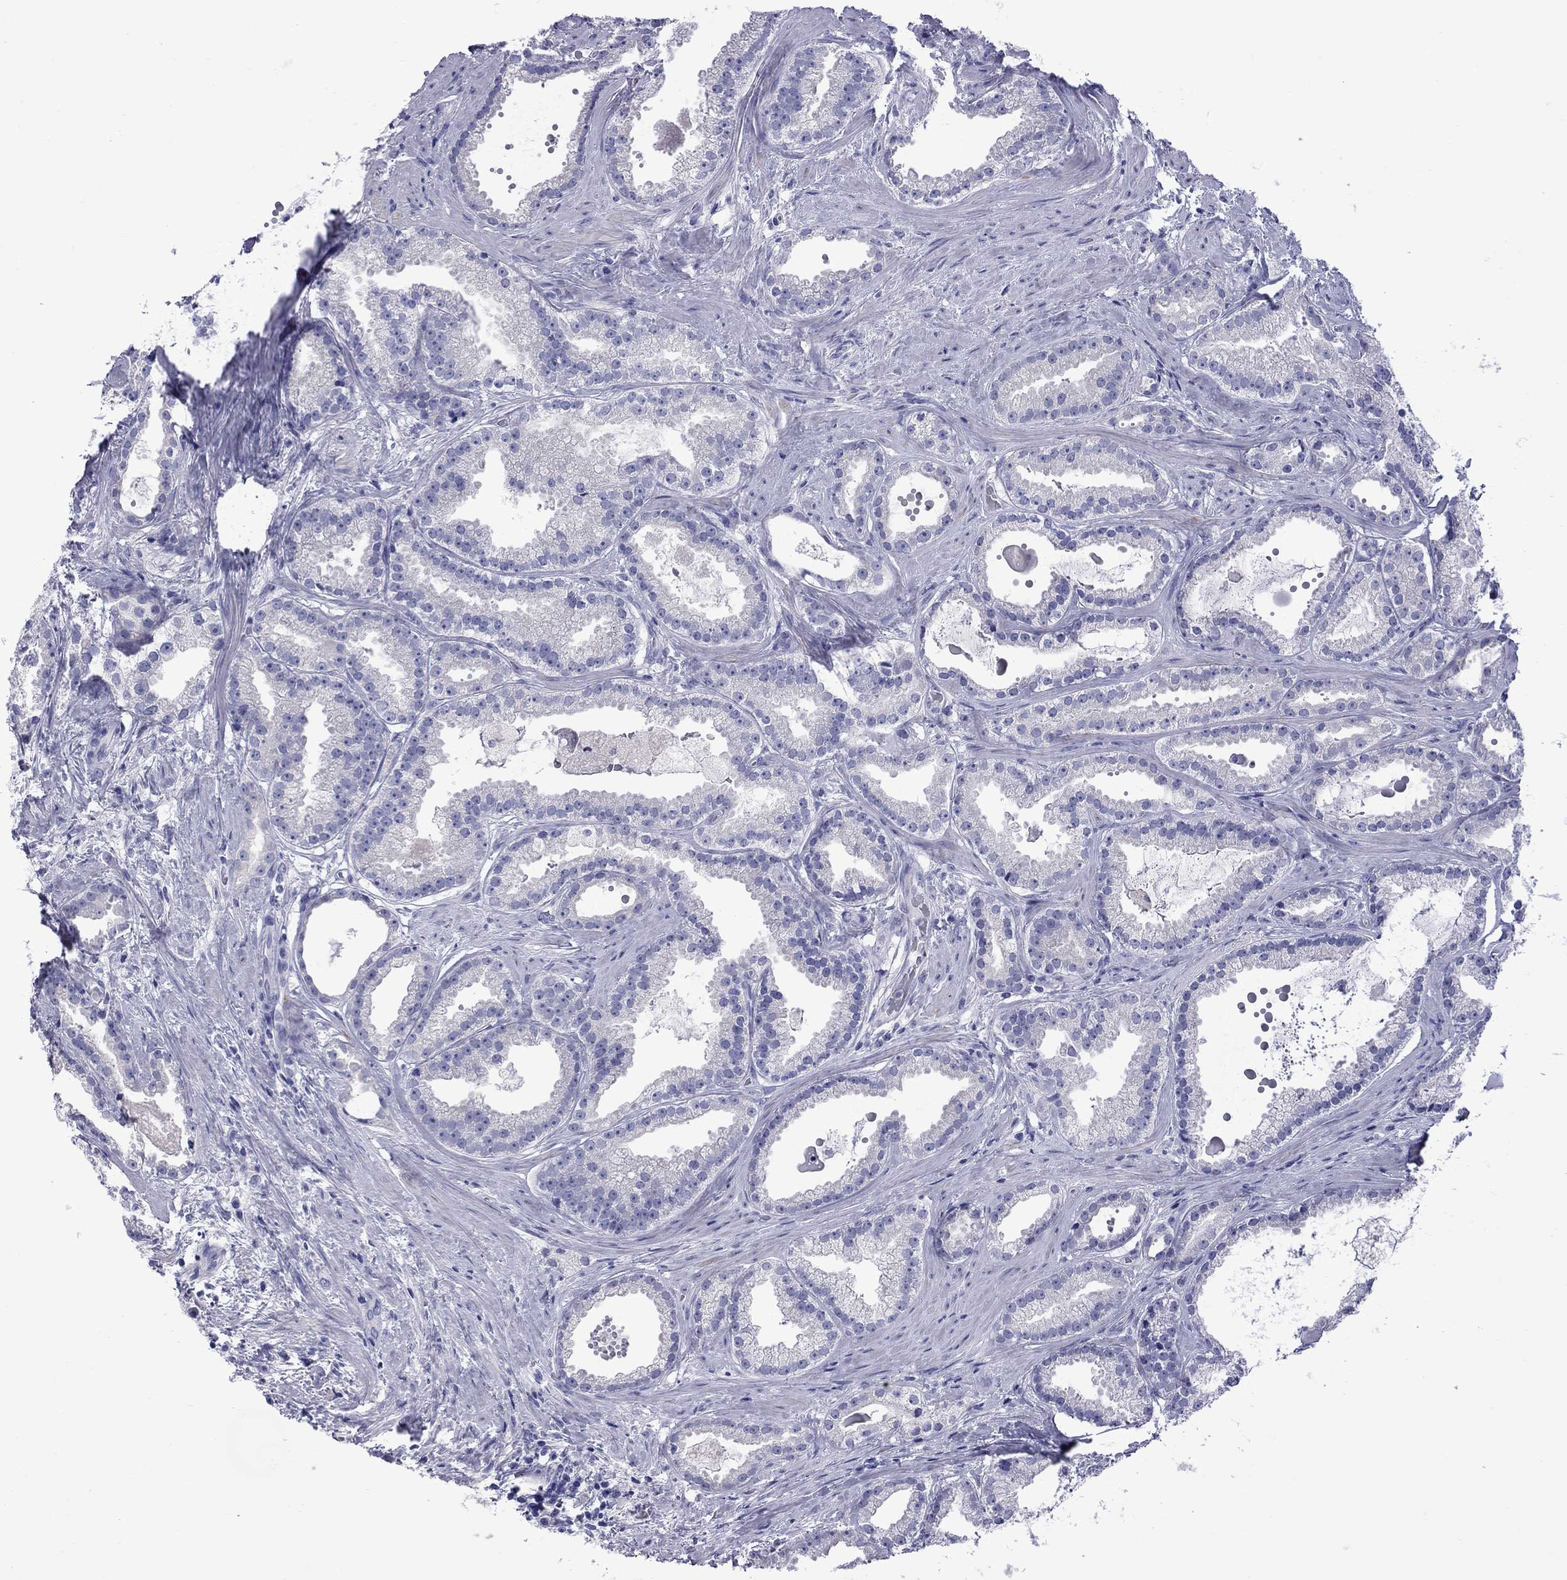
{"staining": {"intensity": "negative", "quantity": "none", "location": "none"}, "tissue": "prostate cancer", "cell_type": "Tumor cells", "image_type": "cancer", "snomed": [{"axis": "morphology", "description": "Adenocarcinoma, NOS"}, {"axis": "morphology", "description": "Adenocarcinoma, High grade"}, {"axis": "topography", "description": "Prostate"}], "caption": "Tumor cells show no significant protein staining in prostate high-grade adenocarcinoma. (Brightfield microscopy of DAB immunohistochemistry (IHC) at high magnification).", "gene": "EPPIN", "patient": {"sex": "male", "age": 64}}